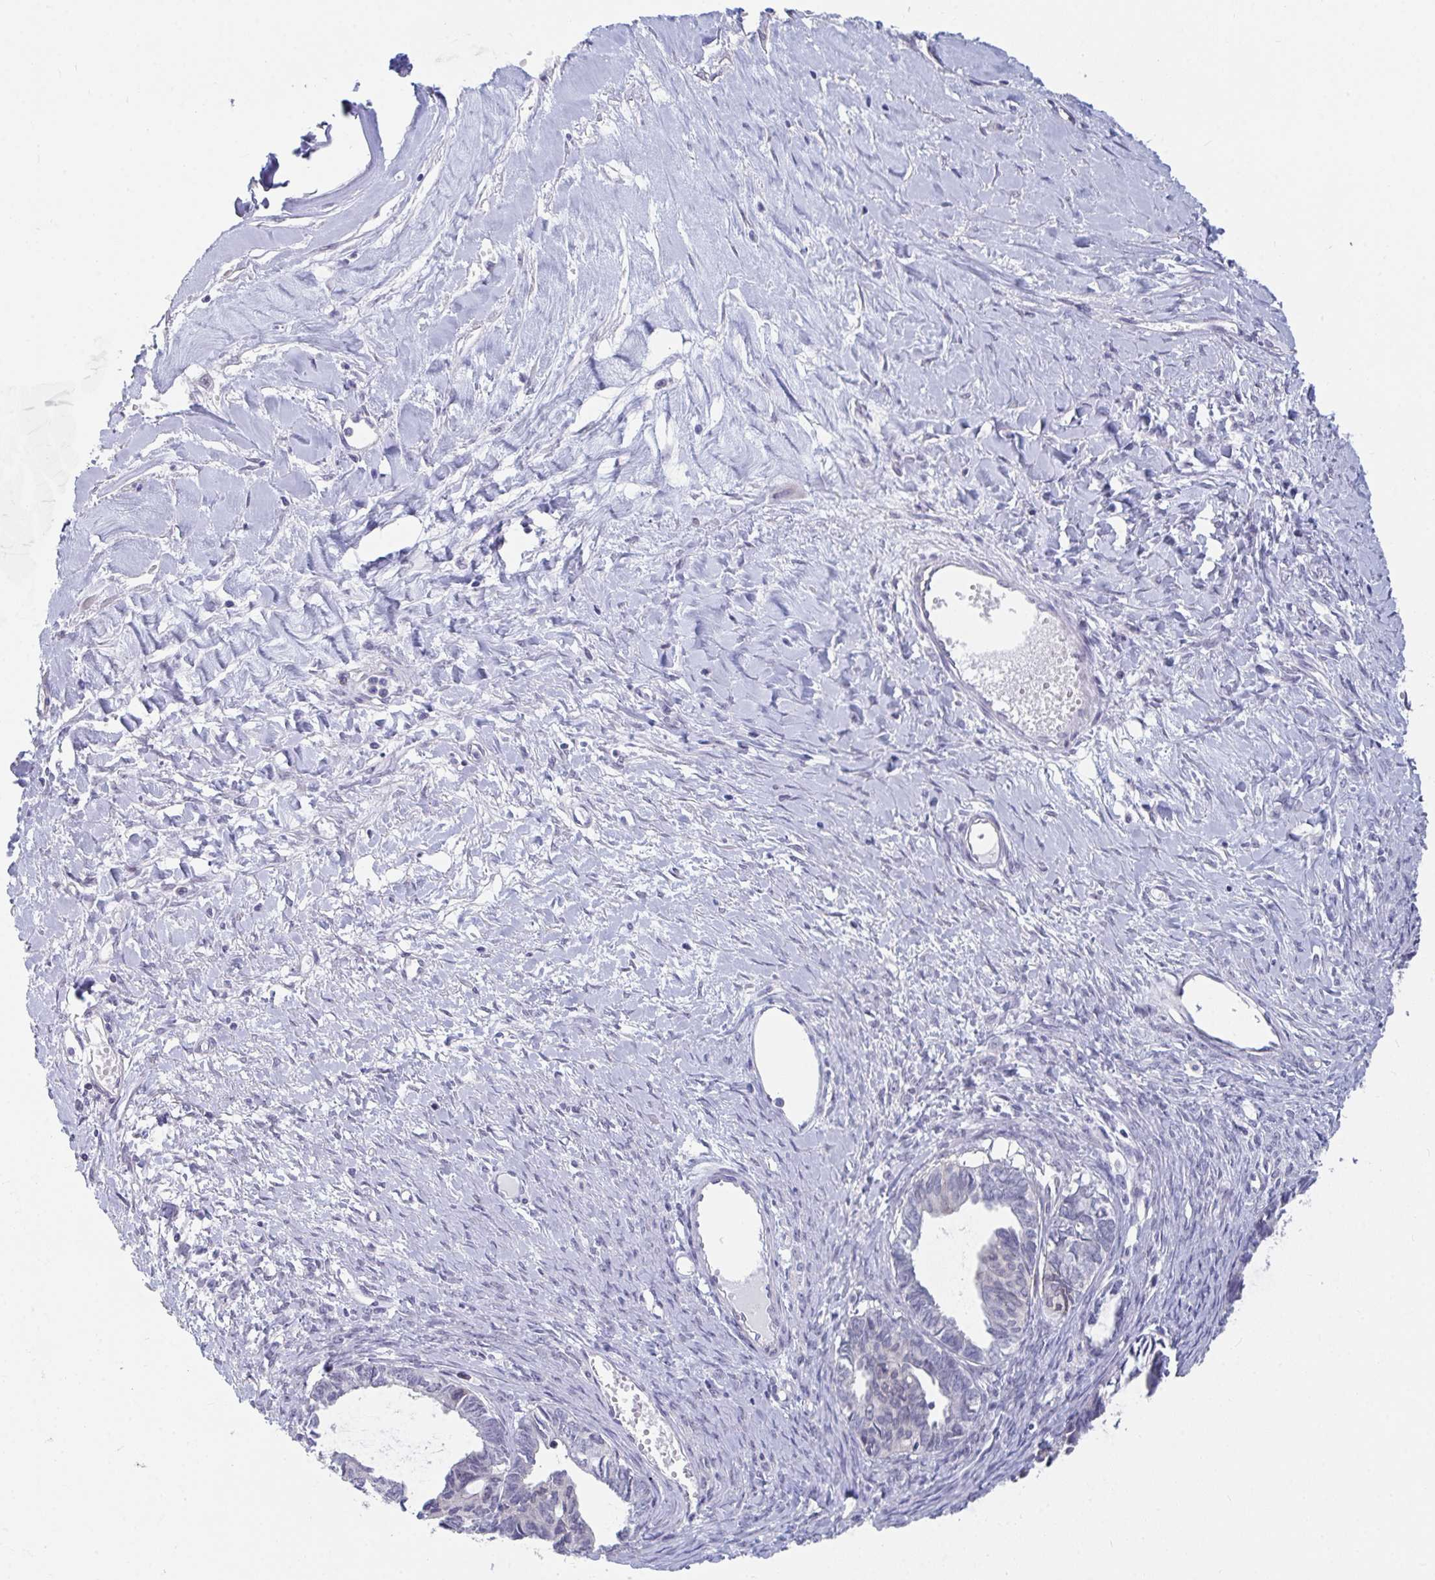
{"staining": {"intensity": "weak", "quantity": "<25%", "location": "cytoplasmic/membranous"}, "tissue": "ovarian cancer", "cell_type": "Tumor cells", "image_type": "cancer", "snomed": [{"axis": "morphology", "description": "Cystadenocarcinoma, mucinous, NOS"}, {"axis": "topography", "description": "Ovary"}], "caption": "Immunohistochemistry (IHC) photomicrograph of ovarian mucinous cystadenocarcinoma stained for a protein (brown), which displays no expression in tumor cells.", "gene": "FAM156B", "patient": {"sex": "female", "age": 61}}